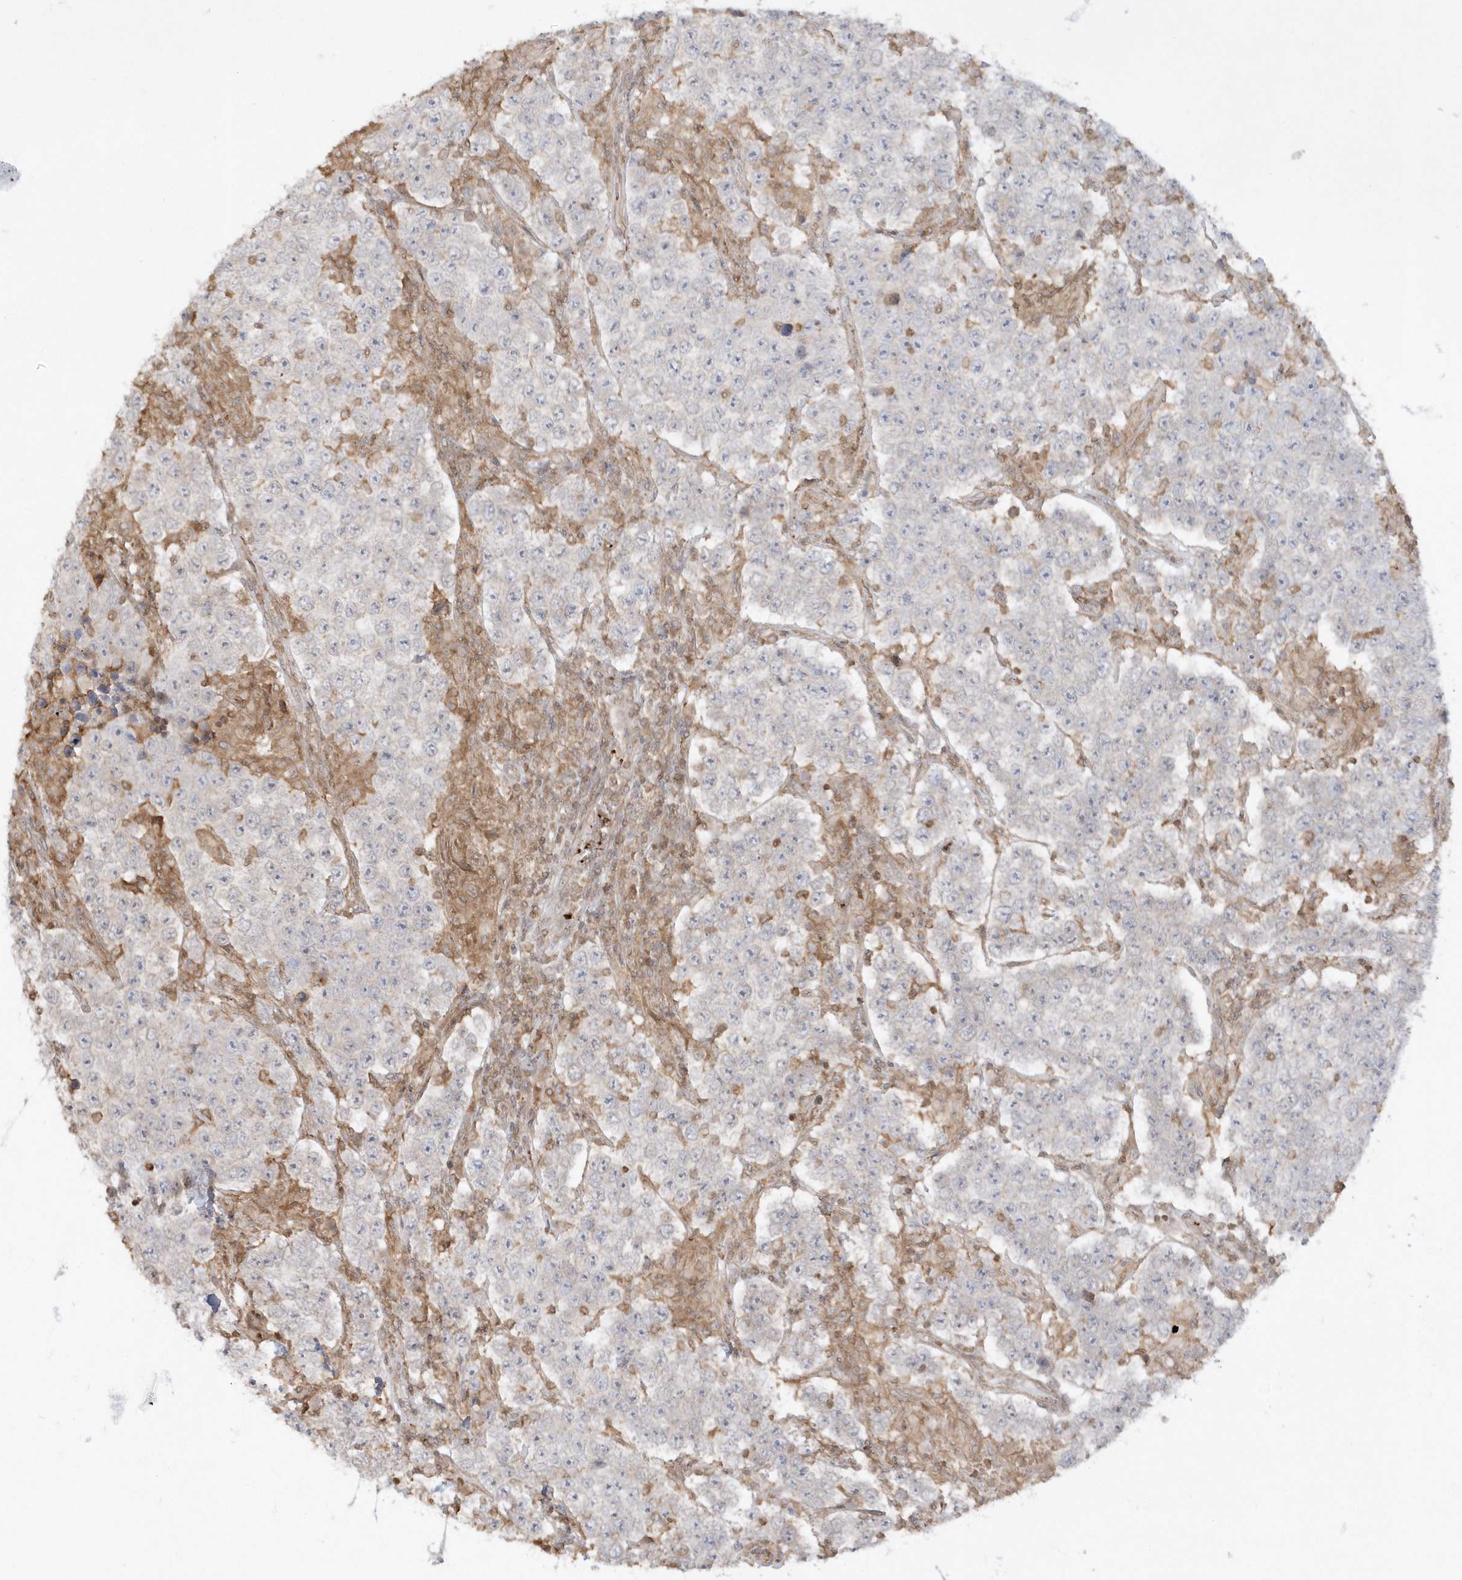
{"staining": {"intensity": "negative", "quantity": "none", "location": "none"}, "tissue": "testis cancer", "cell_type": "Tumor cells", "image_type": "cancer", "snomed": [{"axis": "morphology", "description": "Normal tissue, NOS"}, {"axis": "morphology", "description": "Urothelial carcinoma, High grade"}, {"axis": "morphology", "description": "Seminoma, NOS"}, {"axis": "morphology", "description": "Carcinoma, Embryonal, NOS"}, {"axis": "topography", "description": "Urinary bladder"}, {"axis": "topography", "description": "Testis"}], "caption": "A micrograph of testis cancer (seminoma) stained for a protein demonstrates no brown staining in tumor cells. Nuclei are stained in blue.", "gene": "BSN", "patient": {"sex": "male", "age": 41}}